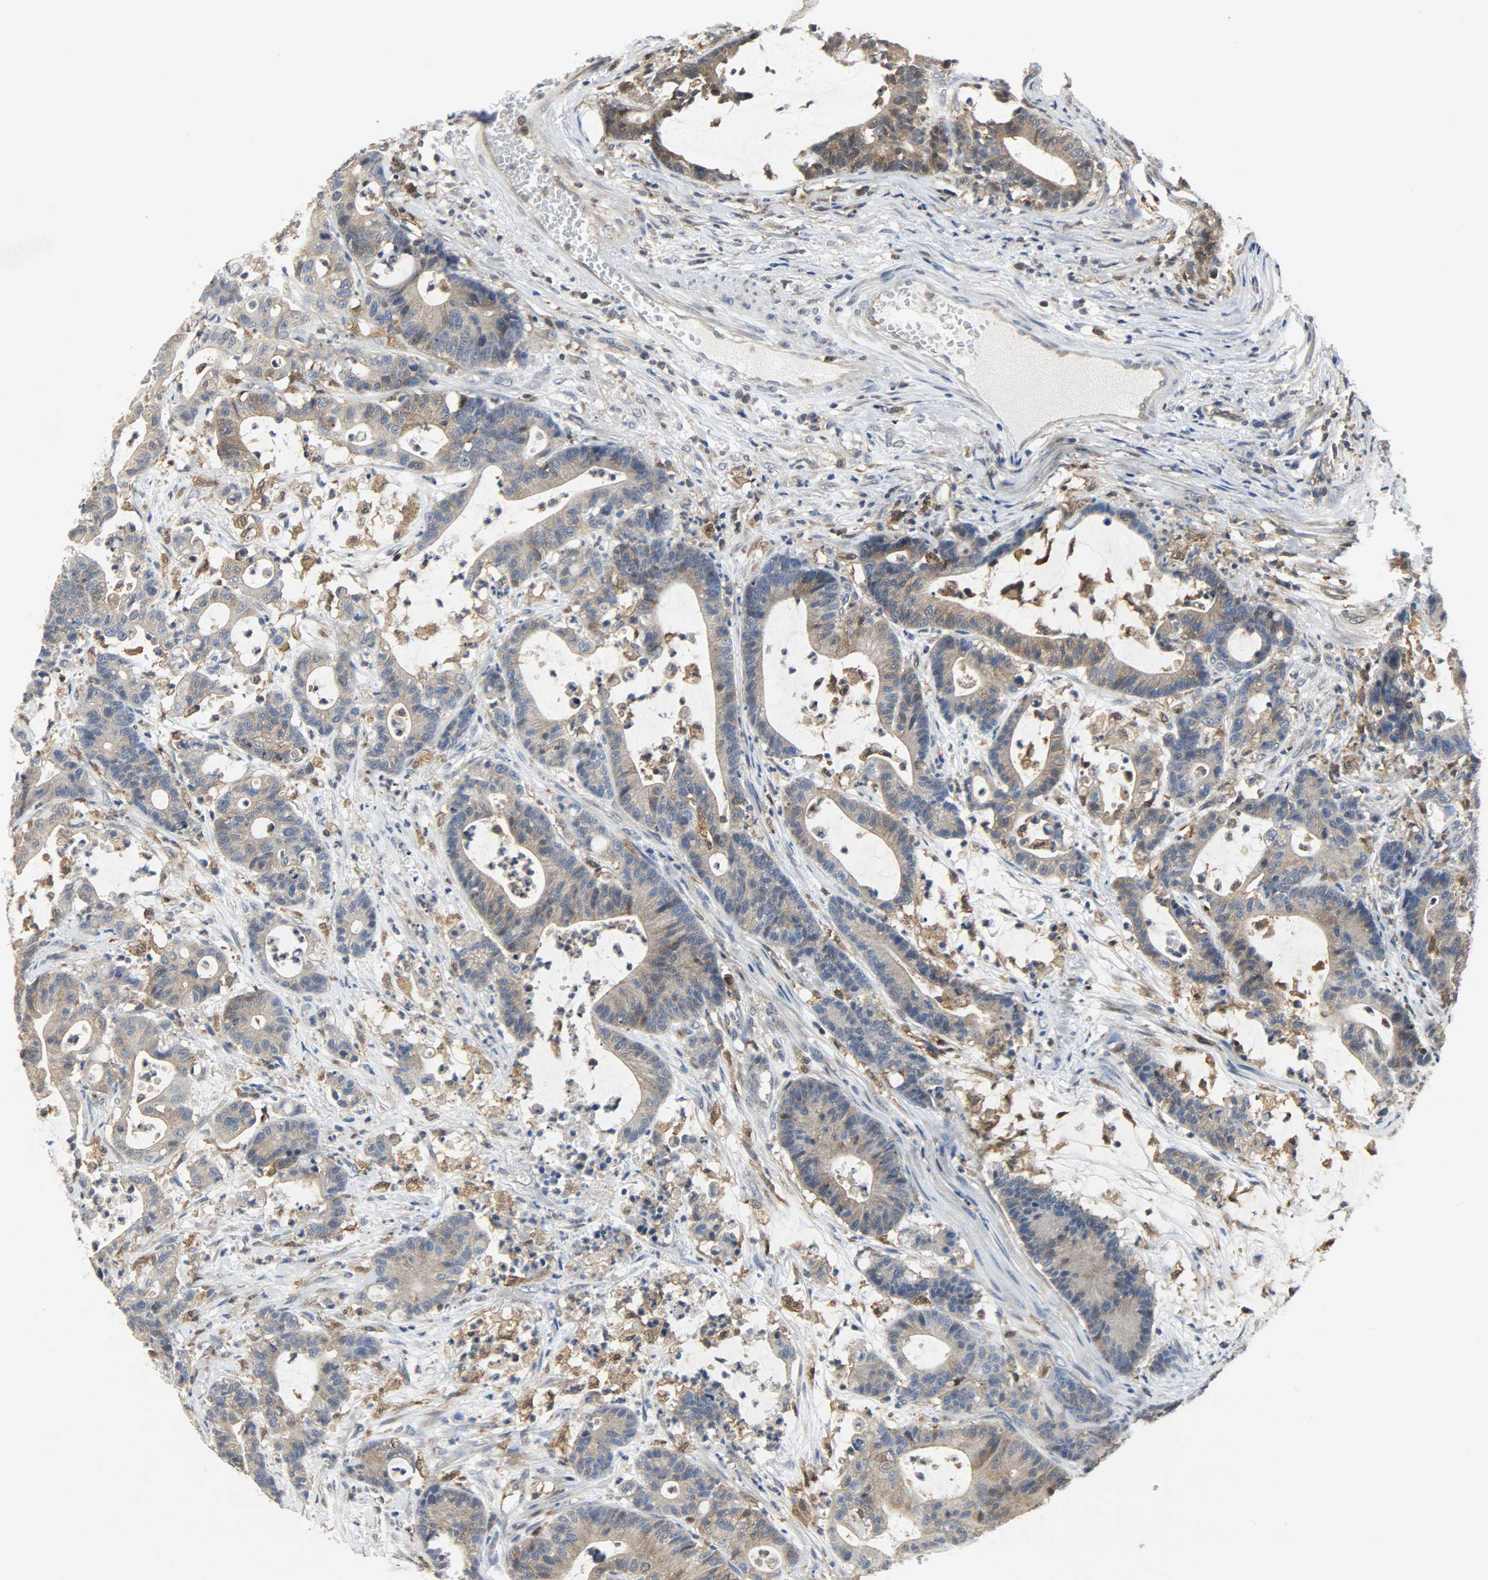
{"staining": {"intensity": "moderate", "quantity": ">75%", "location": "cytoplasmic/membranous"}, "tissue": "colorectal cancer", "cell_type": "Tumor cells", "image_type": "cancer", "snomed": [{"axis": "morphology", "description": "Adenocarcinoma, NOS"}, {"axis": "topography", "description": "Colon"}], "caption": "Protein expression analysis of colorectal cancer displays moderate cytoplasmic/membranous staining in about >75% of tumor cells.", "gene": "TRIM21", "patient": {"sex": "female", "age": 84}}